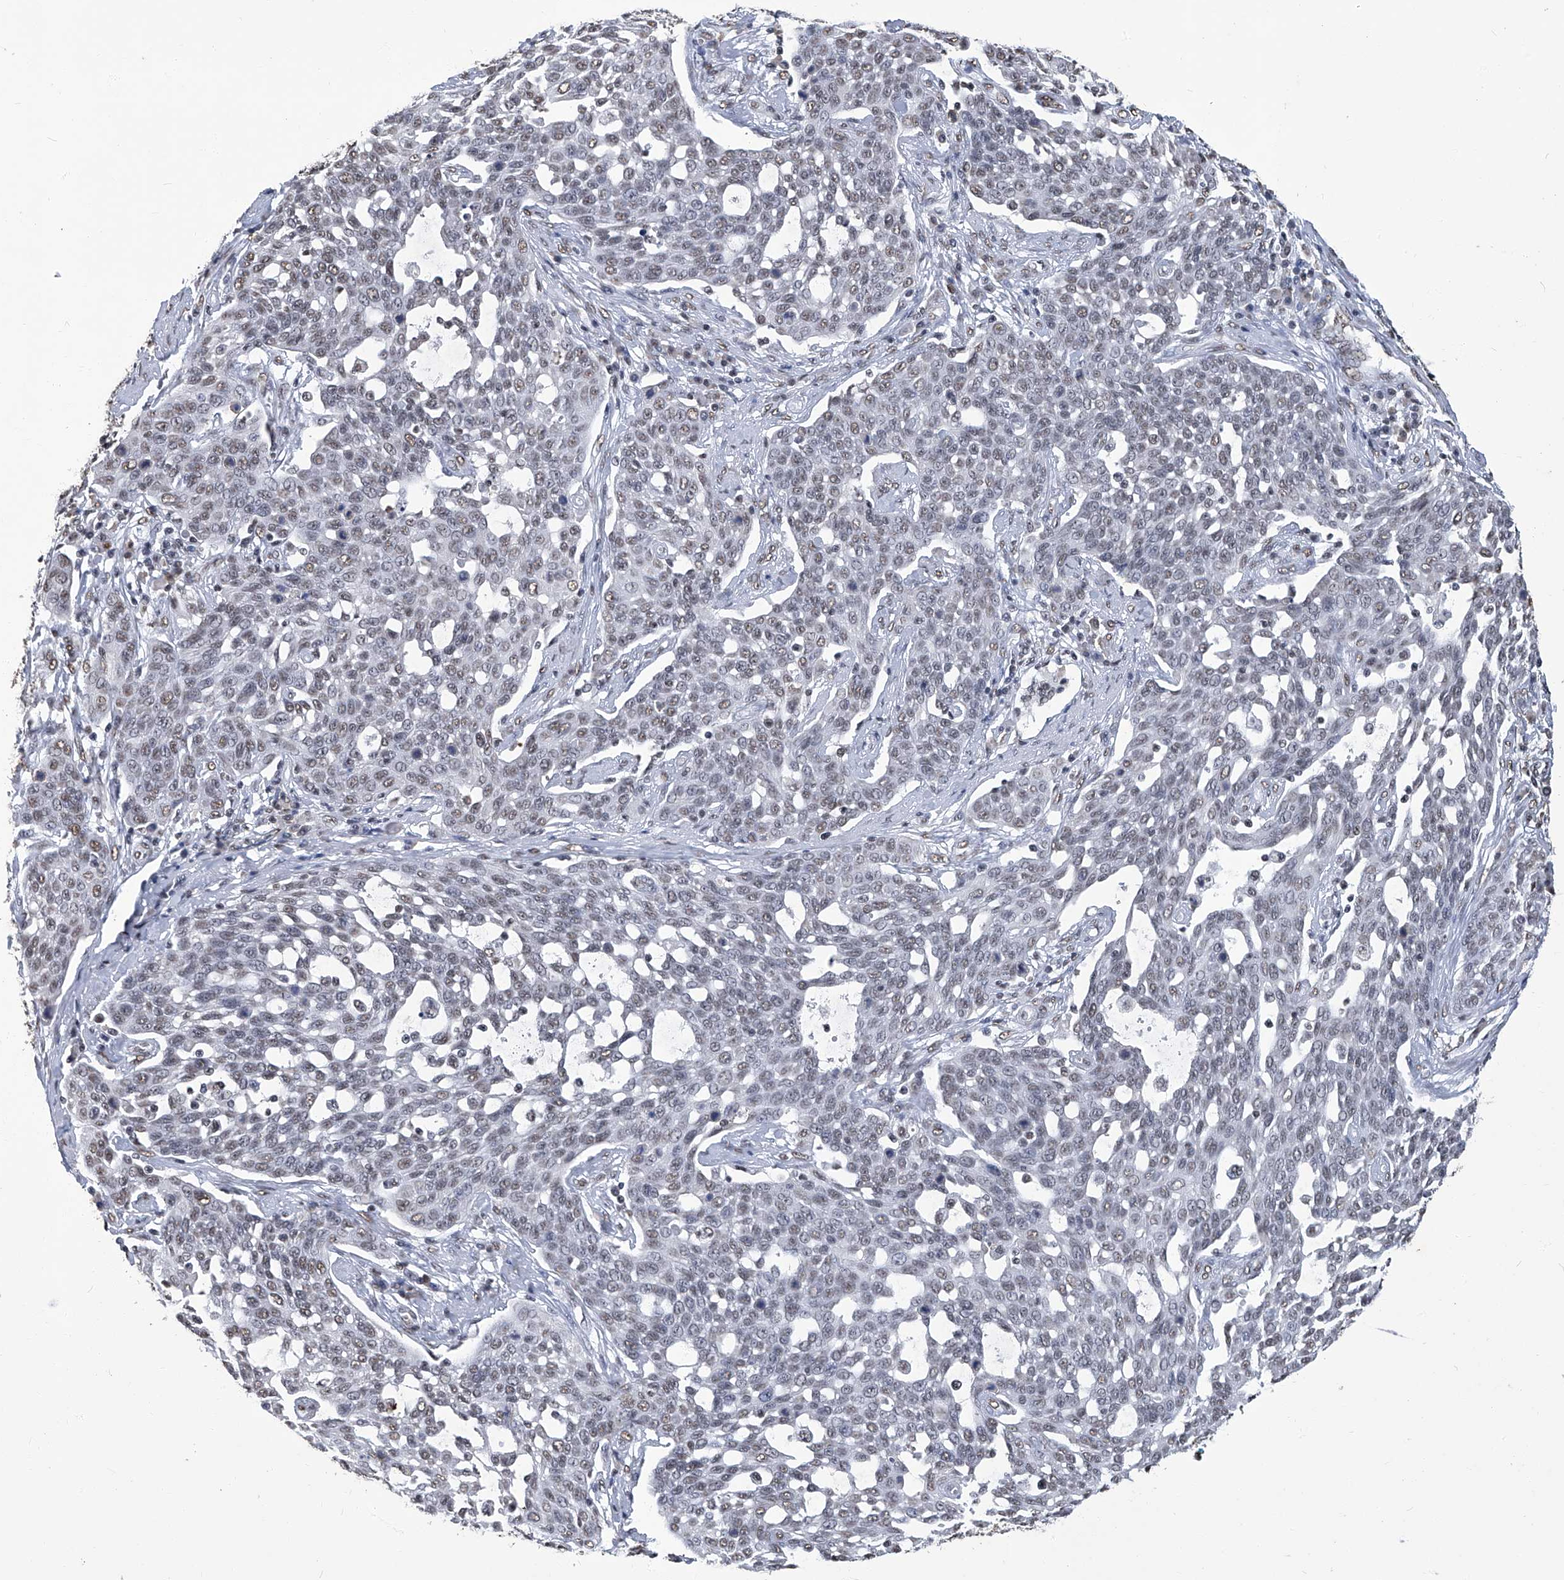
{"staining": {"intensity": "weak", "quantity": "<25%", "location": "nuclear"}, "tissue": "cervical cancer", "cell_type": "Tumor cells", "image_type": "cancer", "snomed": [{"axis": "morphology", "description": "Squamous cell carcinoma, NOS"}, {"axis": "topography", "description": "Cervix"}], "caption": "There is no significant positivity in tumor cells of cervical cancer. (DAB immunohistochemistry, high magnification).", "gene": "HBP1", "patient": {"sex": "female", "age": 34}}